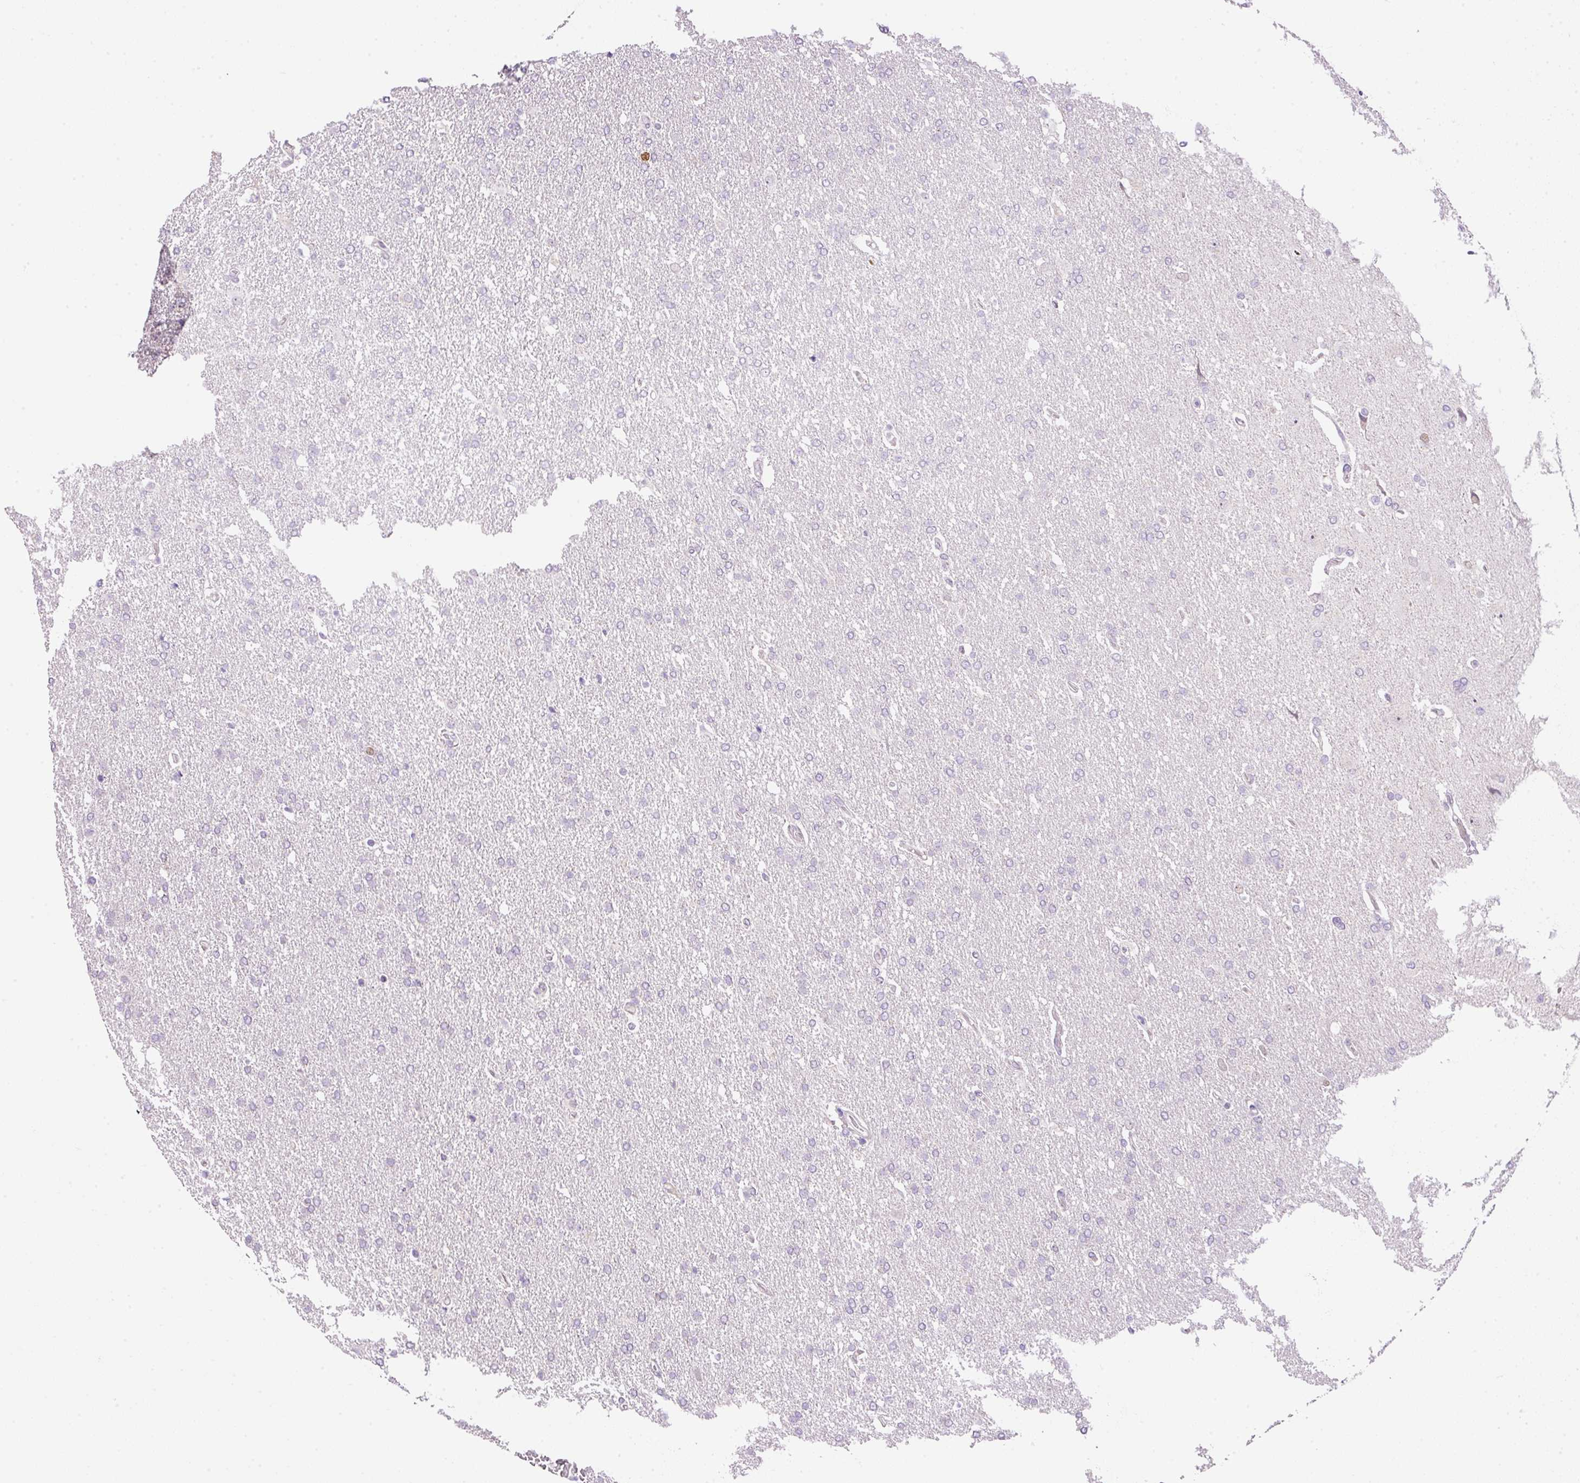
{"staining": {"intensity": "negative", "quantity": "none", "location": "none"}, "tissue": "glioma", "cell_type": "Tumor cells", "image_type": "cancer", "snomed": [{"axis": "morphology", "description": "Glioma, malignant, High grade"}, {"axis": "topography", "description": "Brain"}], "caption": "High power microscopy histopathology image of an IHC photomicrograph of glioma, revealing no significant expression in tumor cells.", "gene": "KPNA2", "patient": {"sex": "male", "age": 72}}